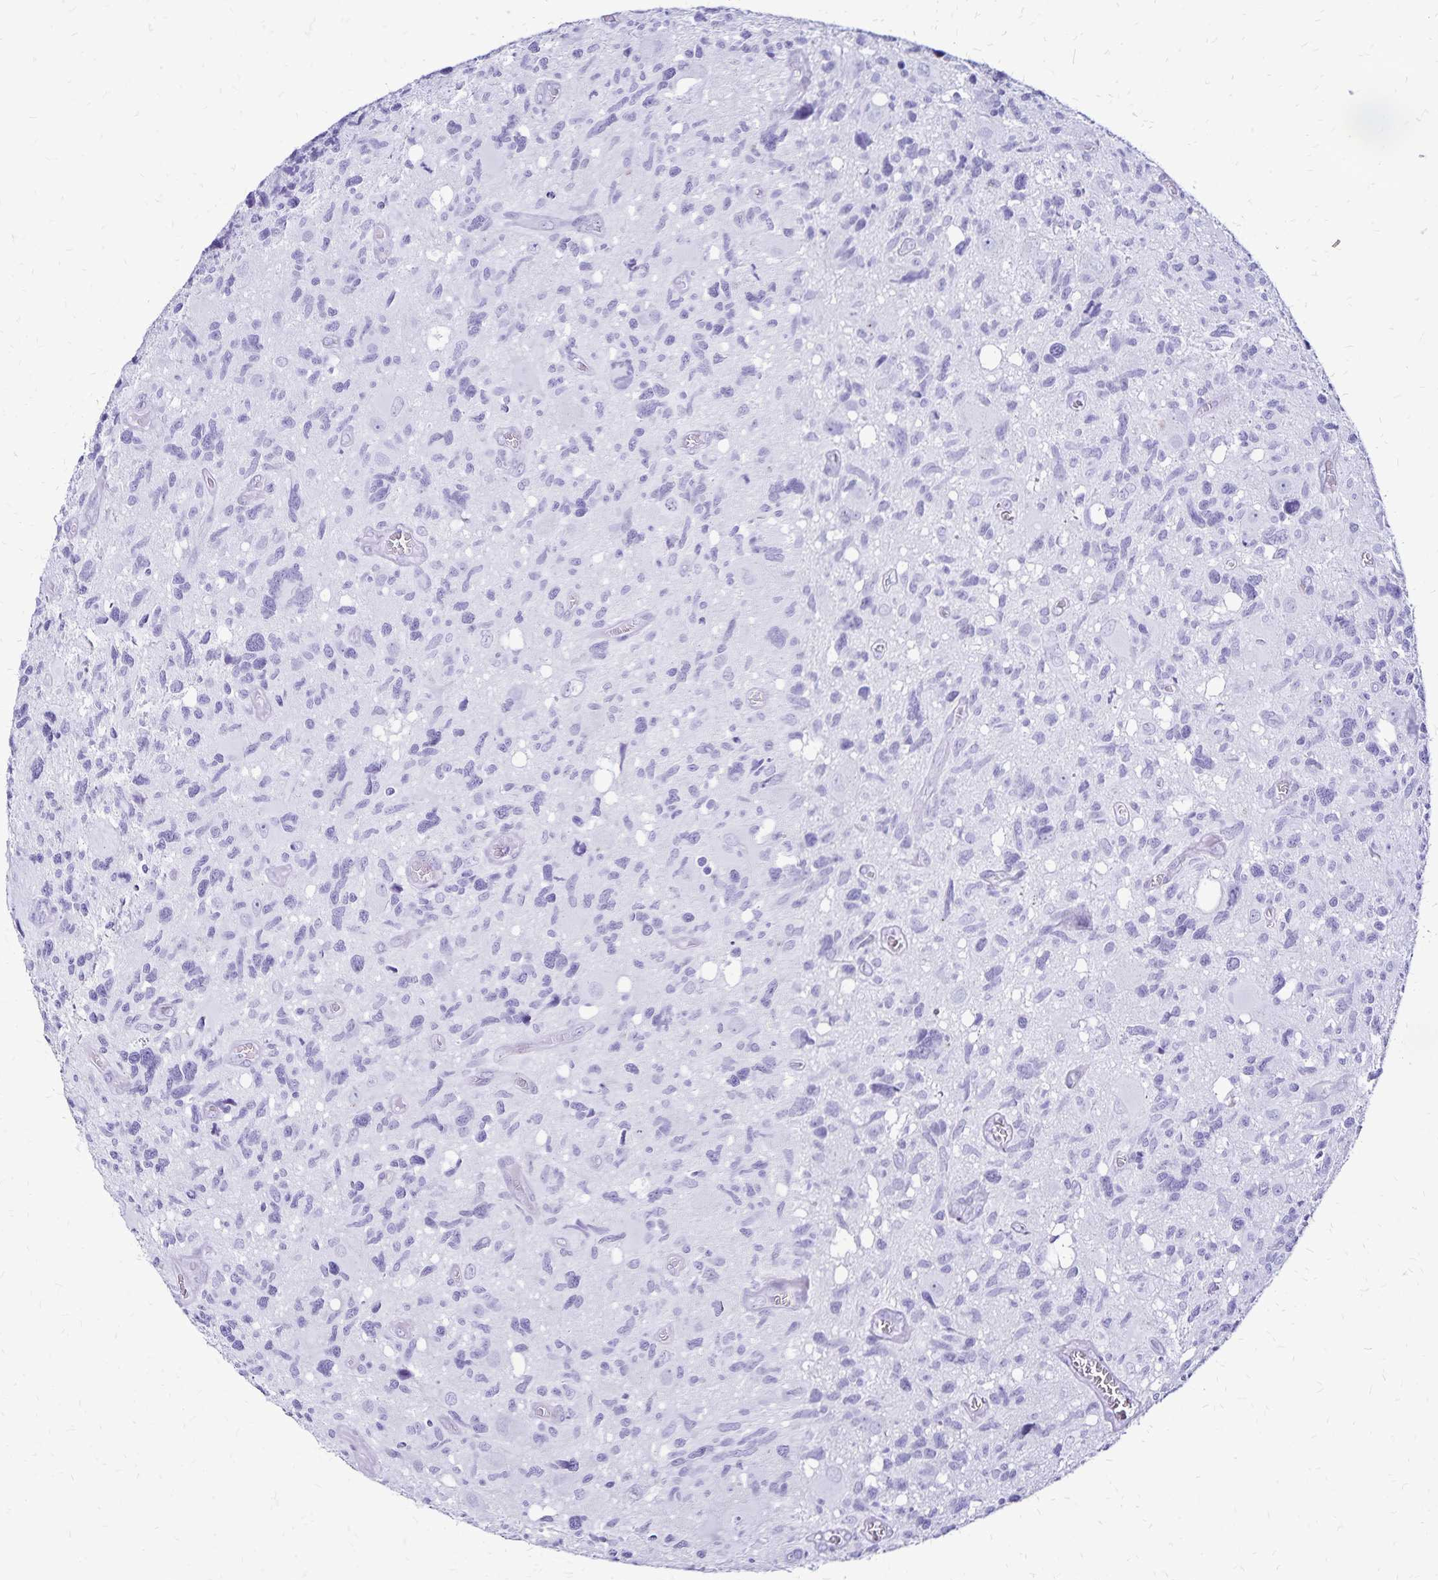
{"staining": {"intensity": "negative", "quantity": "none", "location": "none"}, "tissue": "glioma", "cell_type": "Tumor cells", "image_type": "cancer", "snomed": [{"axis": "morphology", "description": "Glioma, malignant, High grade"}, {"axis": "topography", "description": "Brain"}], "caption": "This is an immunohistochemistry micrograph of glioma. There is no staining in tumor cells.", "gene": "LIN28B", "patient": {"sex": "male", "age": 49}}